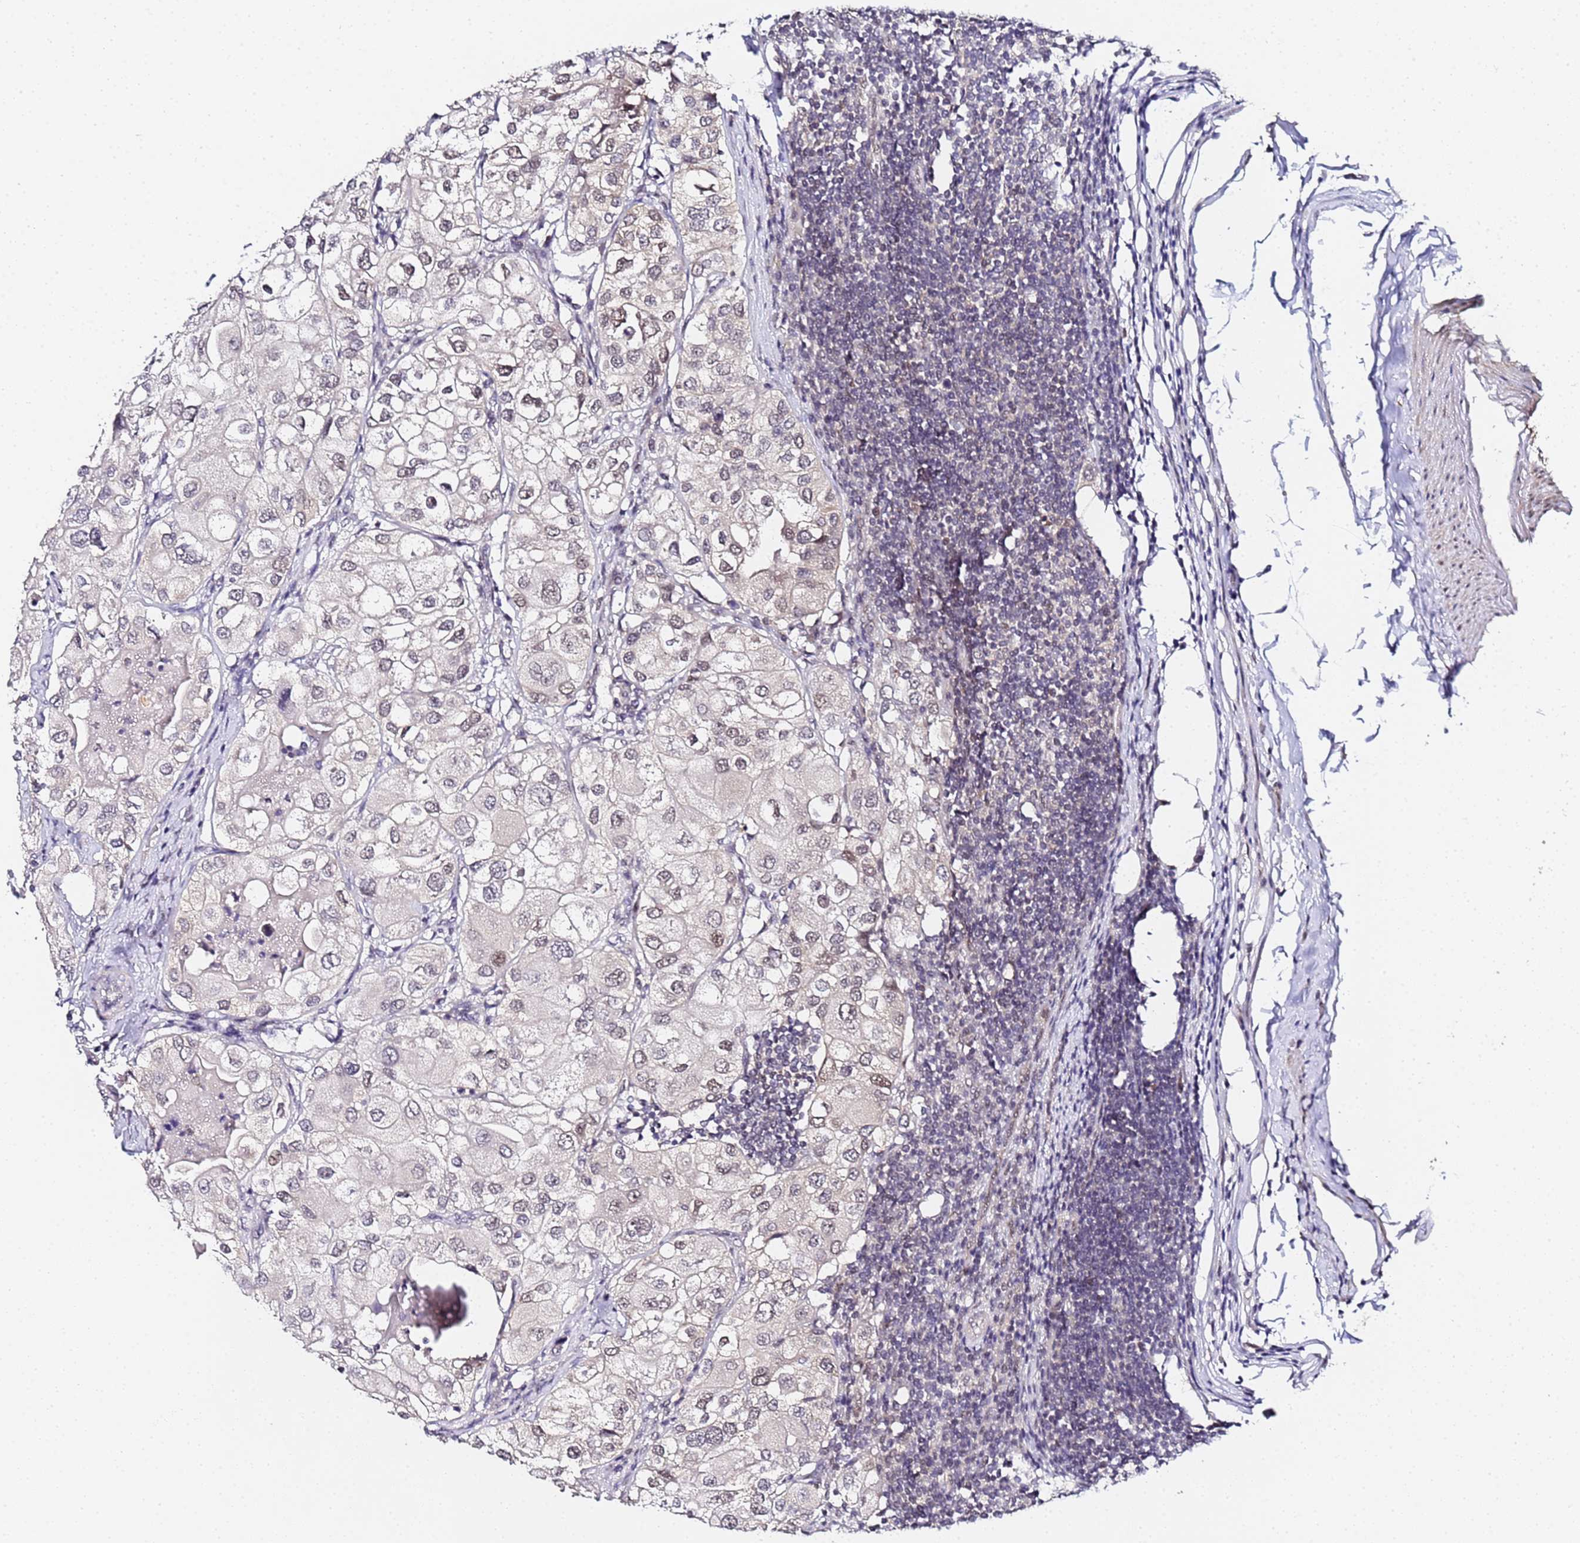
{"staining": {"intensity": "weak", "quantity": "25%-75%", "location": "nuclear"}, "tissue": "urothelial cancer", "cell_type": "Tumor cells", "image_type": "cancer", "snomed": [{"axis": "morphology", "description": "Urothelial carcinoma, High grade"}, {"axis": "topography", "description": "Urinary bladder"}], "caption": "Human urothelial cancer stained with a protein marker reveals weak staining in tumor cells.", "gene": "LSM3", "patient": {"sex": "male", "age": 64}}